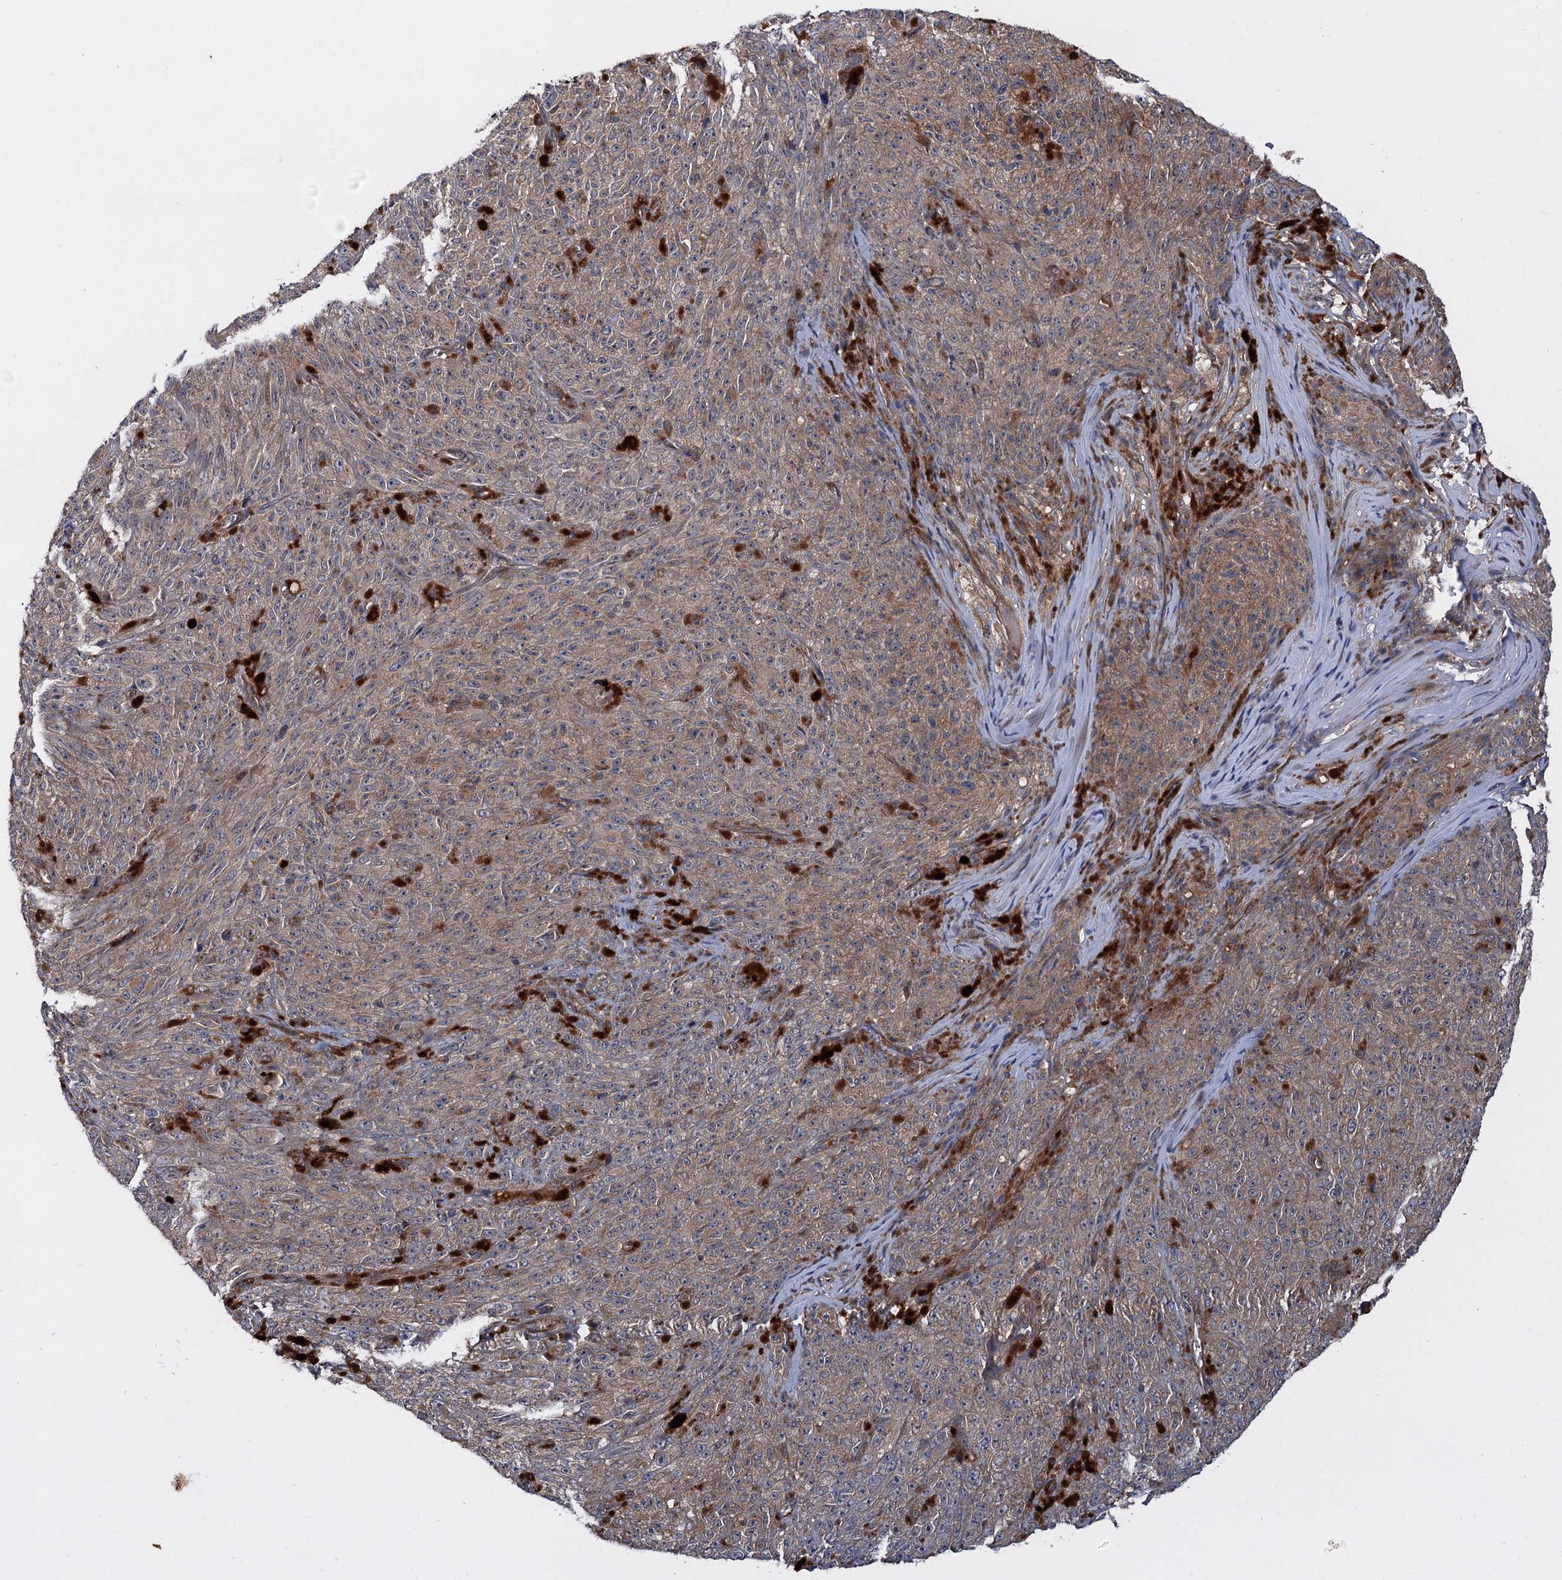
{"staining": {"intensity": "weak", "quantity": ">75%", "location": "cytoplasmic/membranous"}, "tissue": "melanoma", "cell_type": "Tumor cells", "image_type": "cancer", "snomed": [{"axis": "morphology", "description": "Malignant melanoma, NOS"}, {"axis": "topography", "description": "Skin"}], "caption": "The micrograph reveals staining of melanoma, revealing weak cytoplasmic/membranous protein expression (brown color) within tumor cells.", "gene": "HAUS1", "patient": {"sex": "female", "age": 82}}